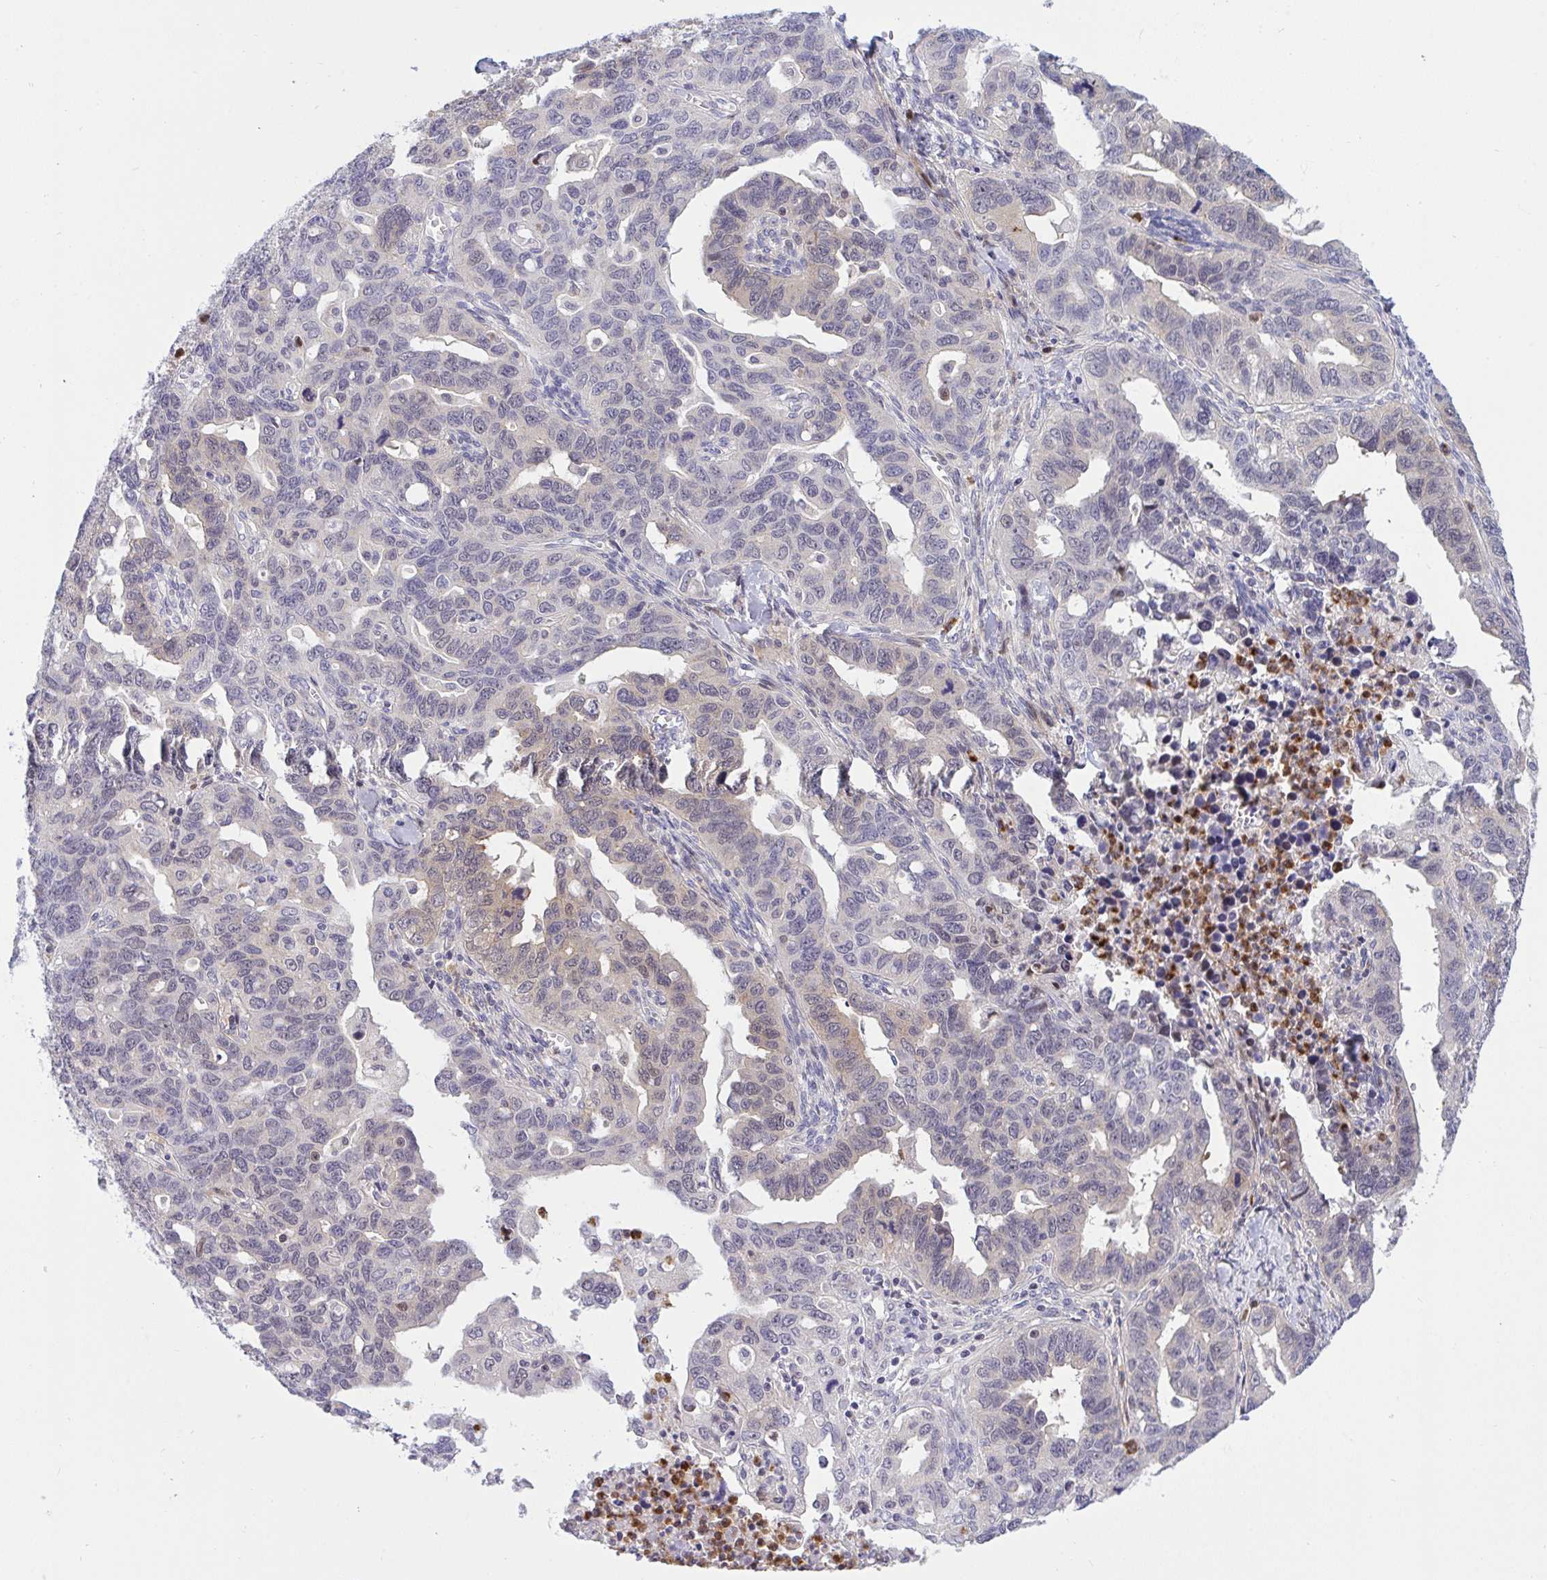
{"staining": {"intensity": "weak", "quantity": "<25%", "location": "cytoplasmic/membranous"}, "tissue": "ovarian cancer", "cell_type": "Tumor cells", "image_type": "cancer", "snomed": [{"axis": "morphology", "description": "Cystadenocarcinoma, serous, NOS"}, {"axis": "topography", "description": "Ovary"}], "caption": "Immunohistochemical staining of serous cystadenocarcinoma (ovarian) shows no significant staining in tumor cells. The staining is performed using DAB brown chromogen with nuclei counter-stained in using hematoxylin.", "gene": "ZNF554", "patient": {"sex": "female", "age": 69}}